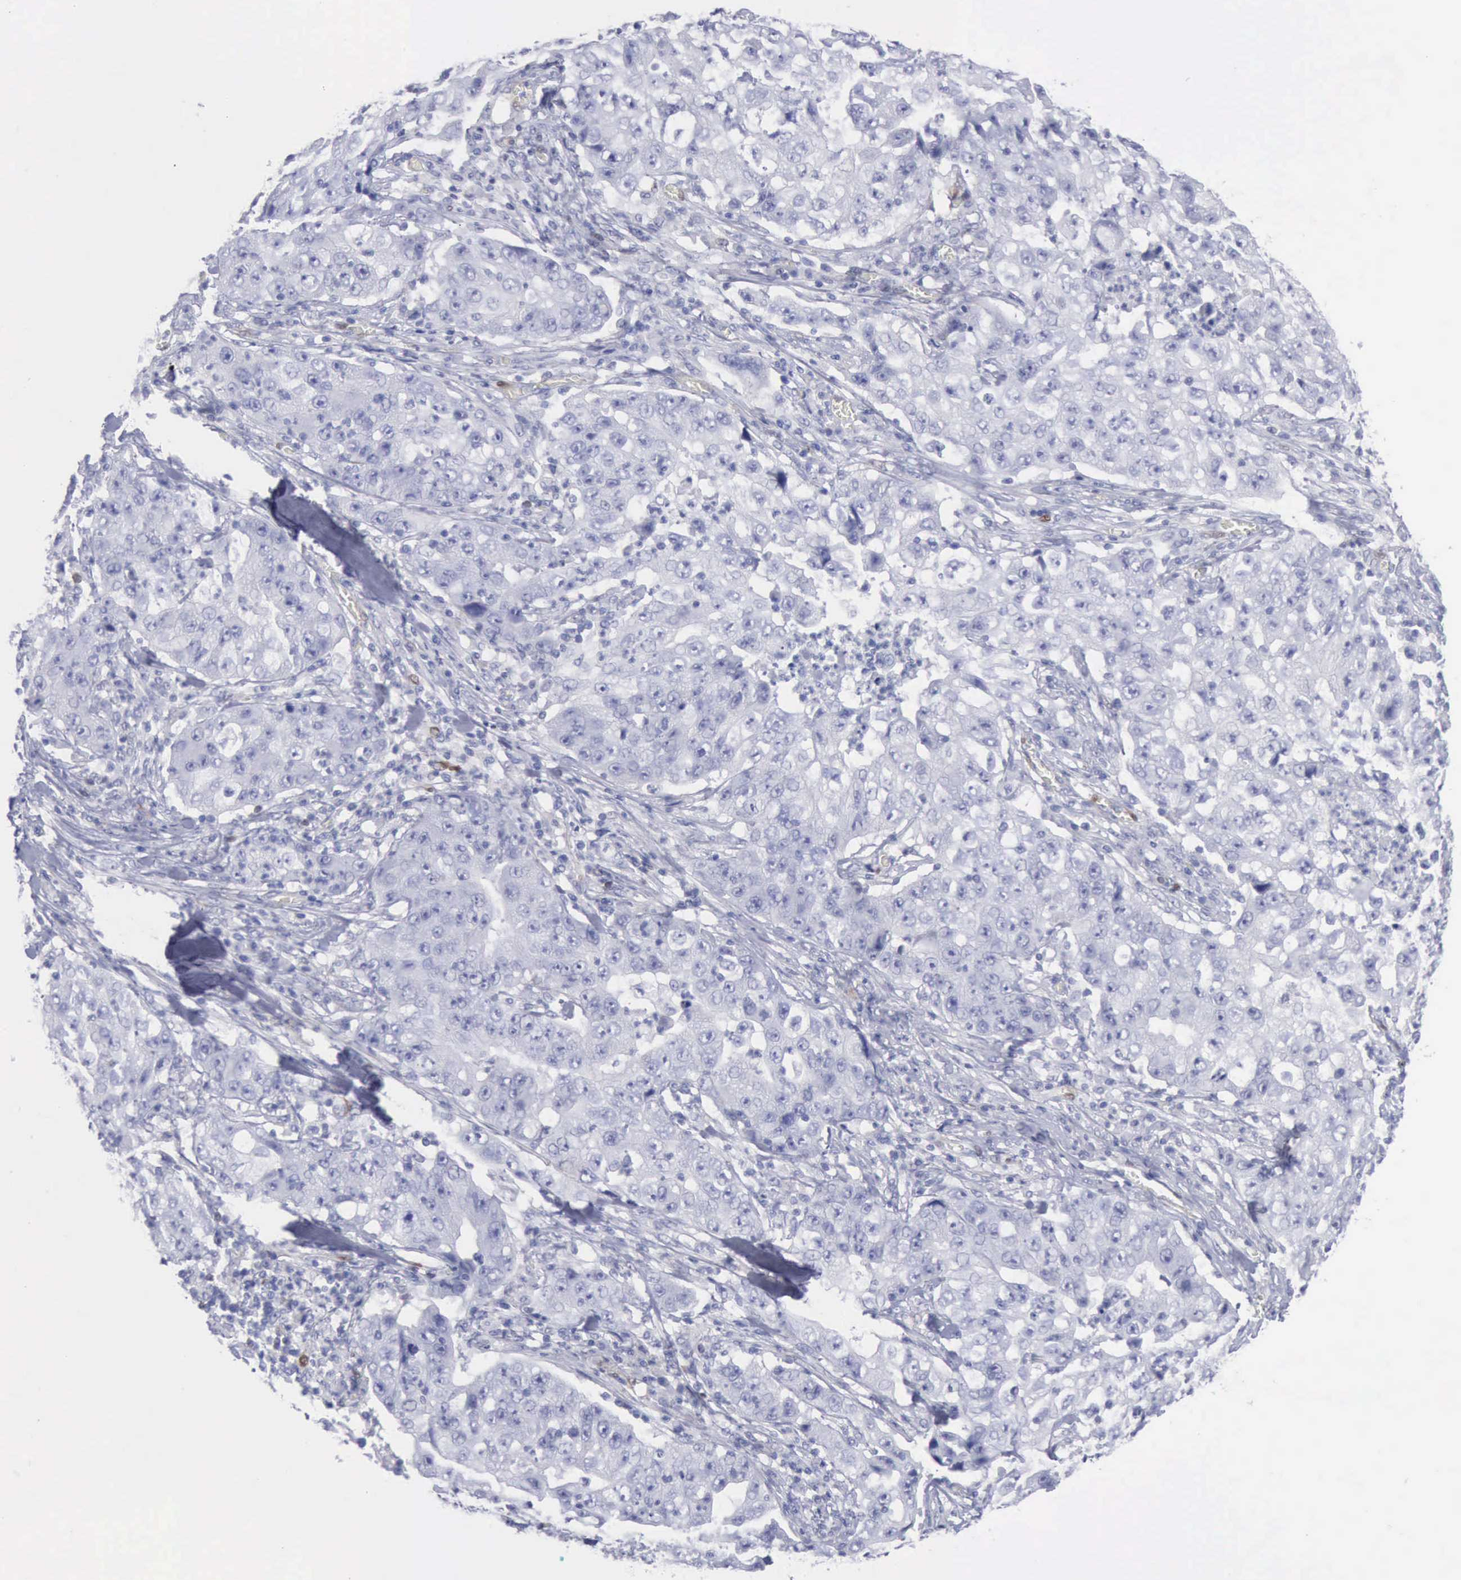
{"staining": {"intensity": "negative", "quantity": "none", "location": "none"}, "tissue": "lung cancer", "cell_type": "Tumor cells", "image_type": "cancer", "snomed": [{"axis": "morphology", "description": "Squamous cell carcinoma, NOS"}, {"axis": "topography", "description": "Lung"}], "caption": "High magnification brightfield microscopy of lung squamous cell carcinoma stained with DAB (brown) and counterstained with hematoxylin (blue): tumor cells show no significant staining.", "gene": "FHL1", "patient": {"sex": "male", "age": 64}}